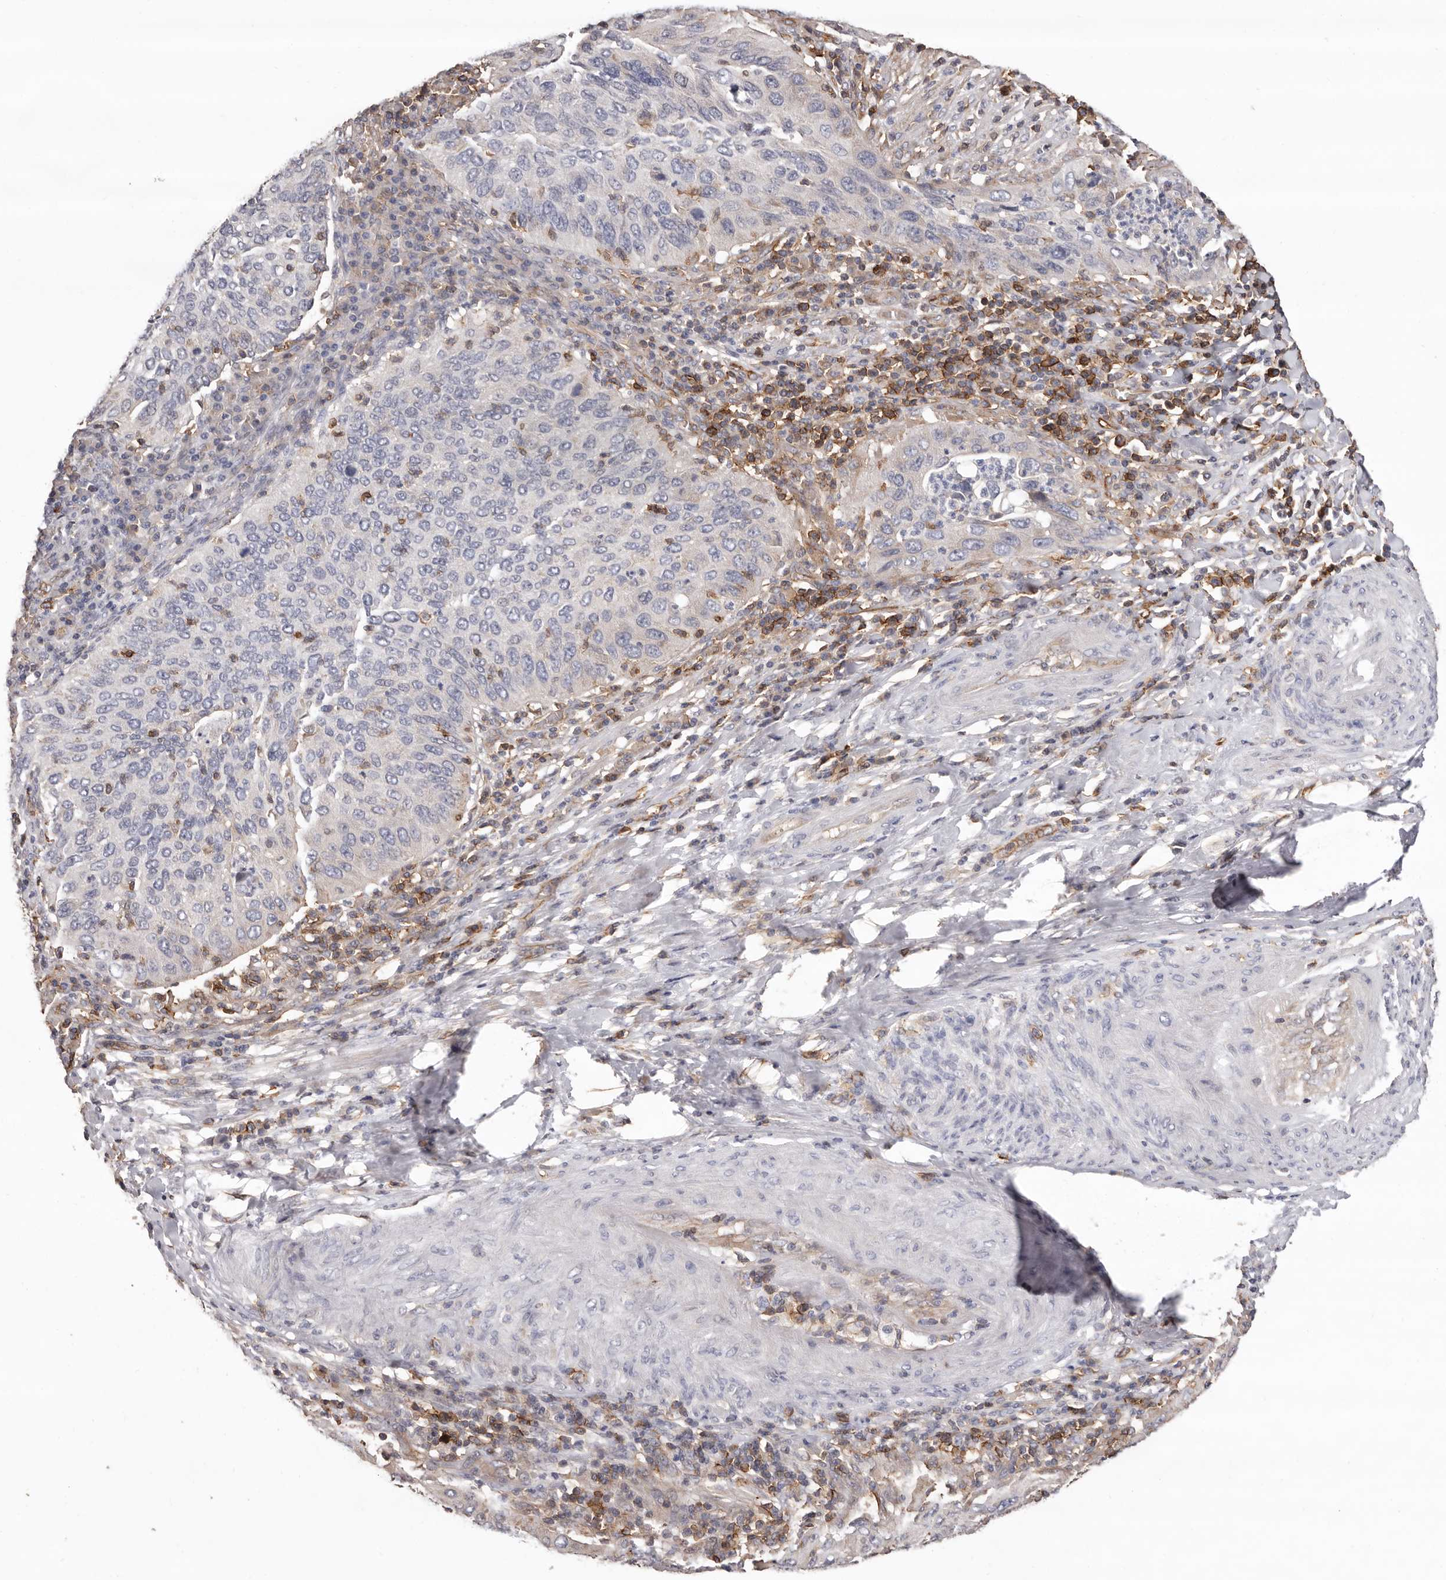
{"staining": {"intensity": "moderate", "quantity": "<25%", "location": "cytoplasmic/membranous"}, "tissue": "cervical cancer", "cell_type": "Tumor cells", "image_type": "cancer", "snomed": [{"axis": "morphology", "description": "Squamous cell carcinoma, NOS"}, {"axis": "topography", "description": "Cervix"}], "caption": "Human squamous cell carcinoma (cervical) stained with a protein marker shows moderate staining in tumor cells.", "gene": "MMACHC", "patient": {"sex": "female", "age": 38}}